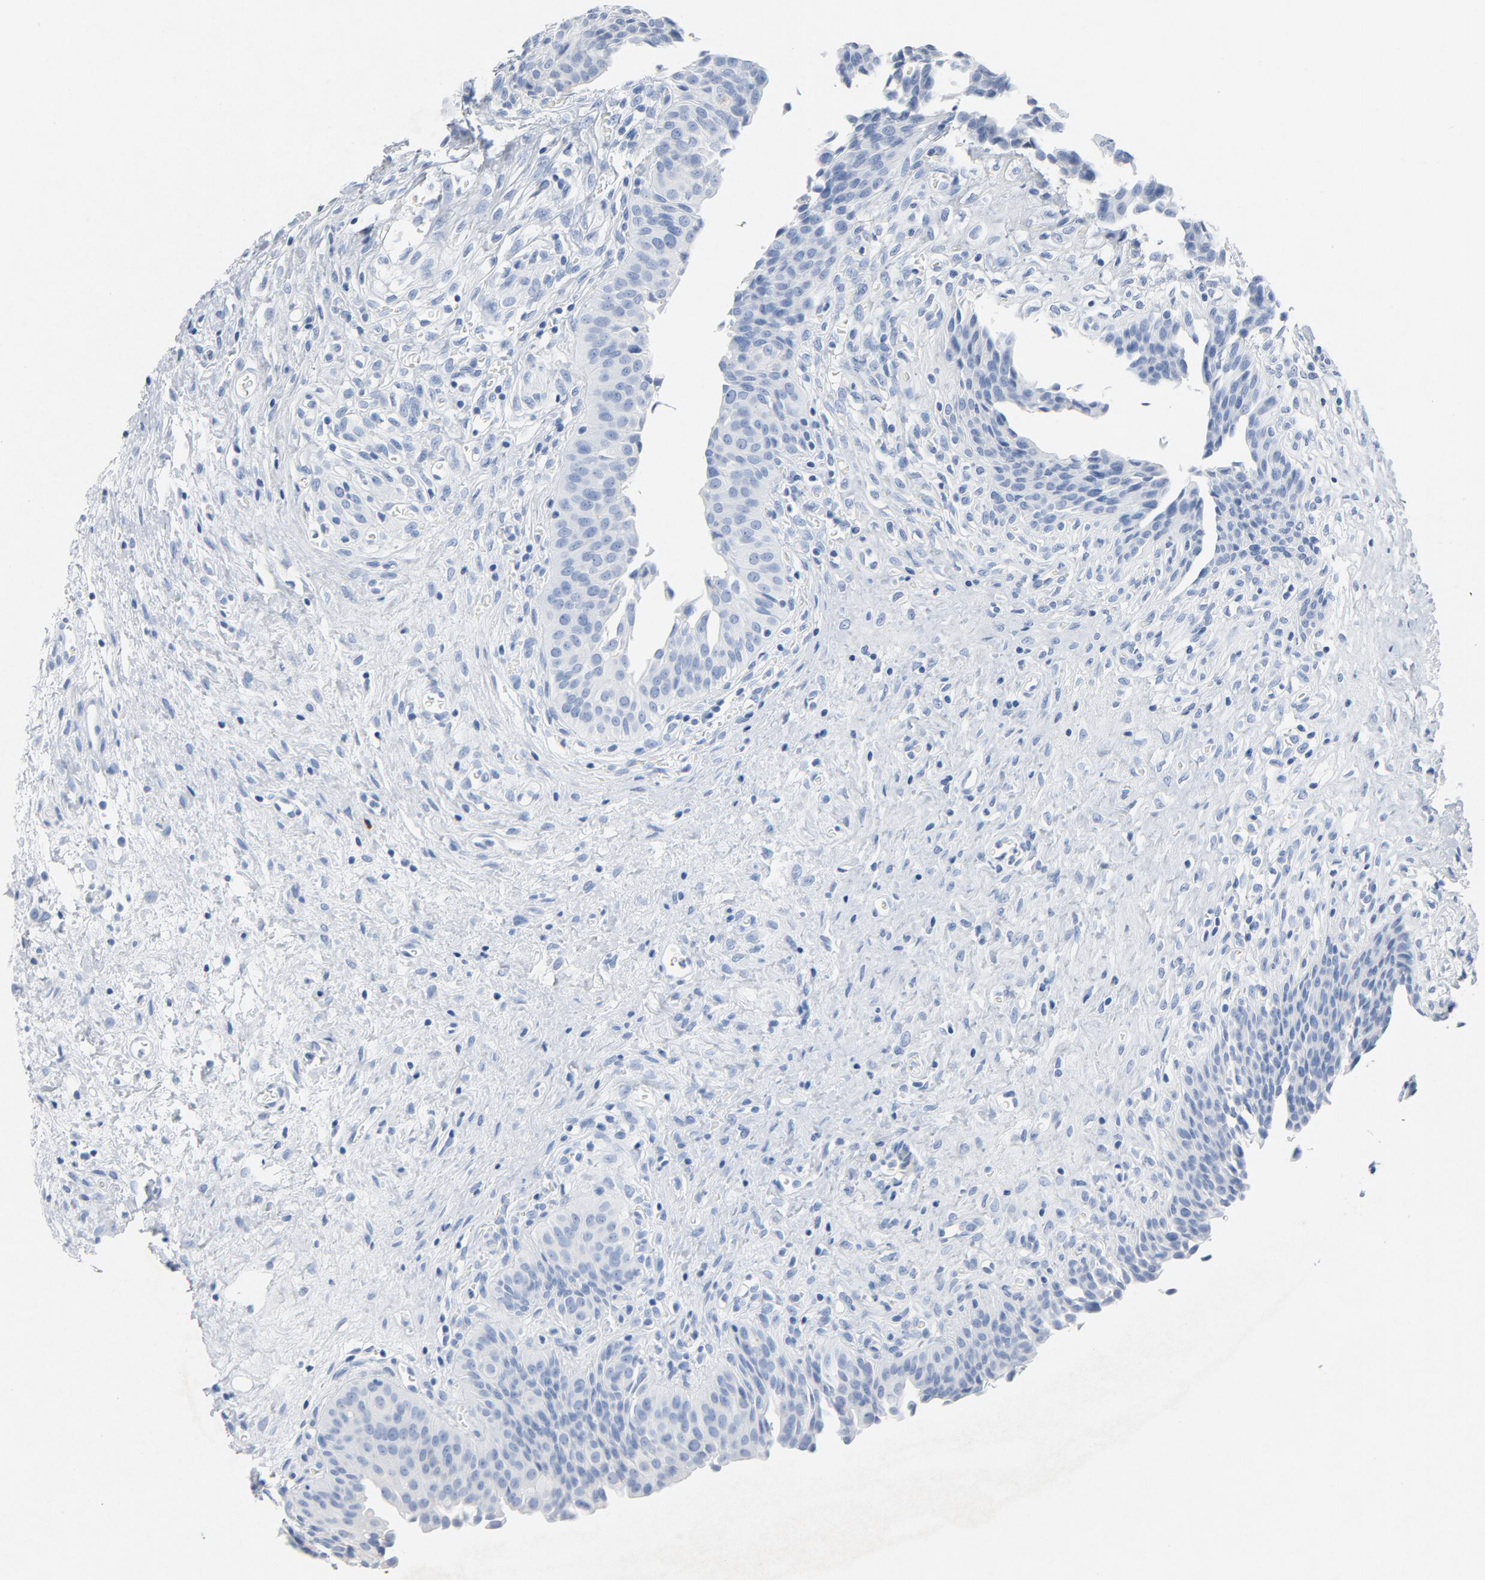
{"staining": {"intensity": "moderate", "quantity": "<25%", "location": "cytoplasmic/membranous"}, "tissue": "urinary bladder", "cell_type": "Urothelial cells", "image_type": "normal", "snomed": [{"axis": "morphology", "description": "Normal tissue, NOS"}, {"axis": "morphology", "description": "Dysplasia, NOS"}, {"axis": "topography", "description": "Urinary bladder"}], "caption": "Urinary bladder was stained to show a protein in brown. There is low levels of moderate cytoplasmic/membranous positivity in about <25% of urothelial cells. (DAB IHC, brown staining for protein, blue staining for nuclei).", "gene": "PTPRB", "patient": {"sex": "male", "age": 35}}